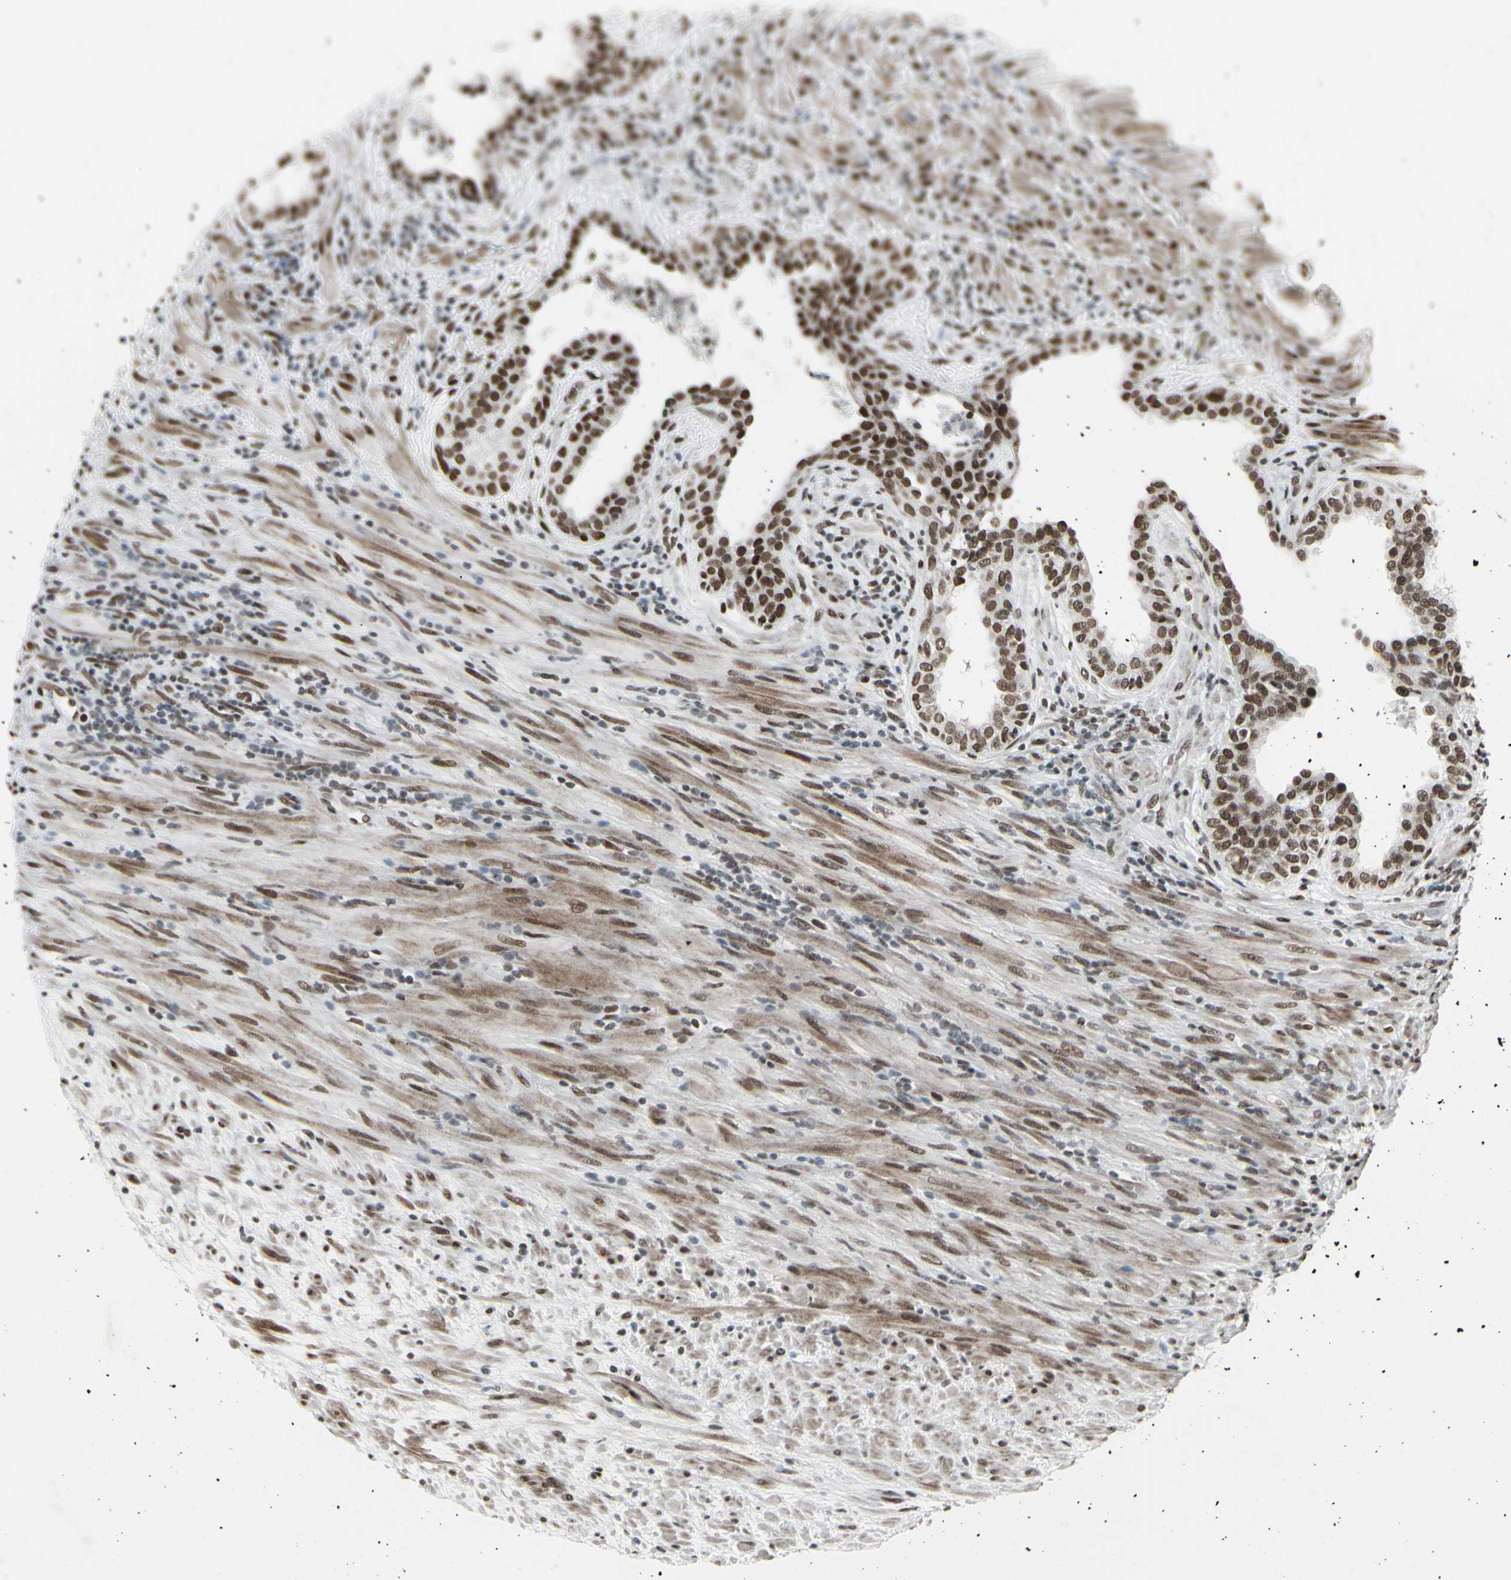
{"staining": {"intensity": "moderate", "quantity": ">75%", "location": "nuclear"}, "tissue": "prostate", "cell_type": "Glandular cells", "image_type": "normal", "snomed": [{"axis": "morphology", "description": "Normal tissue, NOS"}, {"axis": "topography", "description": "Prostate"}], "caption": "Brown immunohistochemical staining in unremarkable prostate demonstrates moderate nuclear positivity in about >75% of glandular cells. The staining was performed using DAB (3,3'-diaminobenzidine), with brown indicating positive protein expression. Nuclei are stained blue with hematoxylin.", "gene": "HMG20A", "patient": {"sex": "male", "age": 76}}